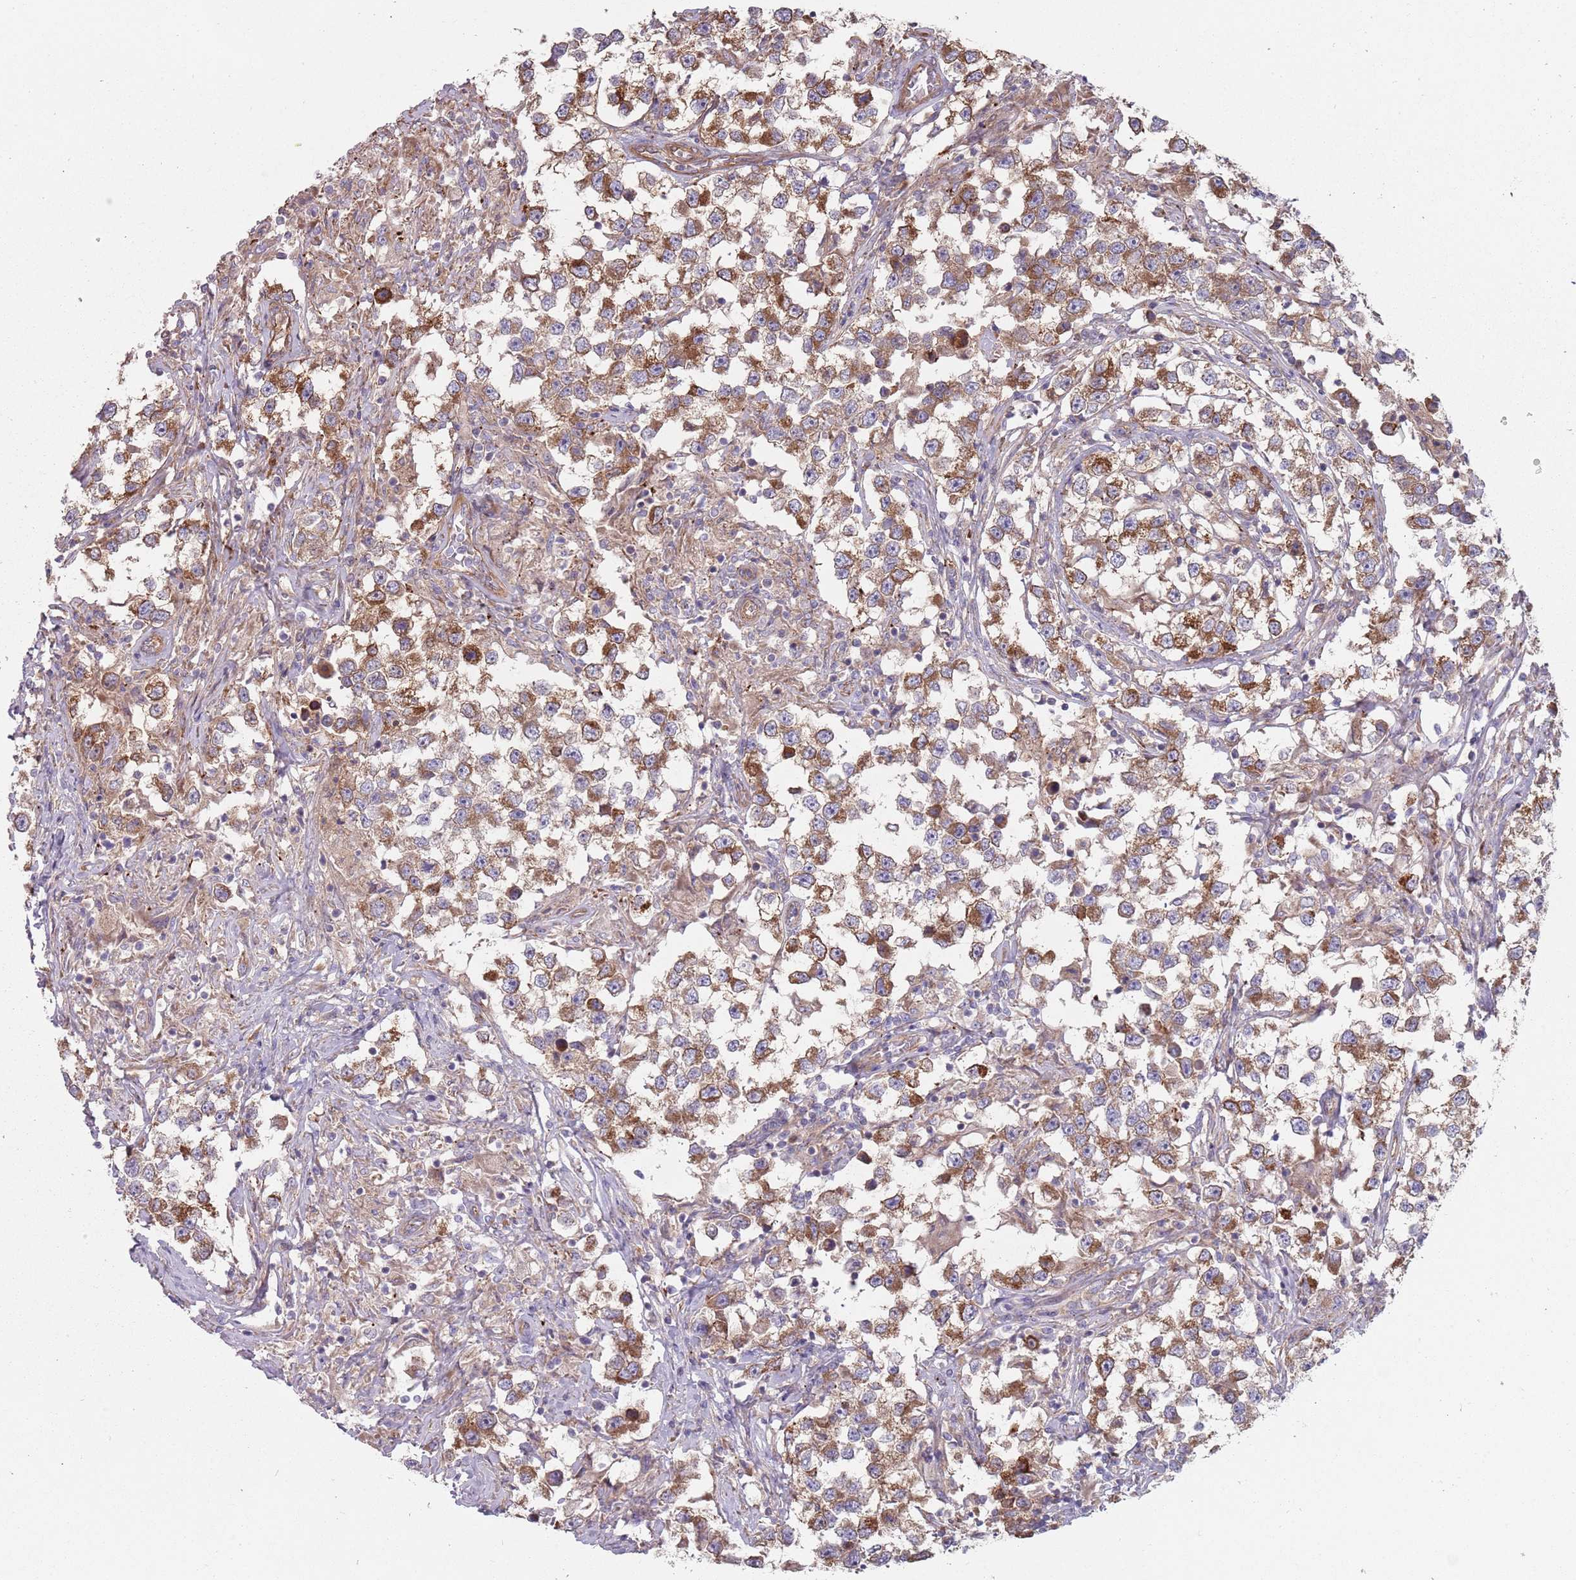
{"staining": {"intensity": "moderate", "quantity": ">75%", "location": "cytoplasmic/membranous"}, "tissue": "testis cancer", "cell_type": "Tumor cells", "image_type": "cancer", "snomed": [{"axis": "morphology", "description": "Seminoma, NOS"}, {"axis": "topography", "description": "Testis"}], "caption": "DAB immunohistochemical staining of human testis seminoma shows moderate cytoplasmic/membranous protein positivity in about >75% of tumor cells.", "gene": "SPDL1", "patient": {"sex": "male", "age": 46}}